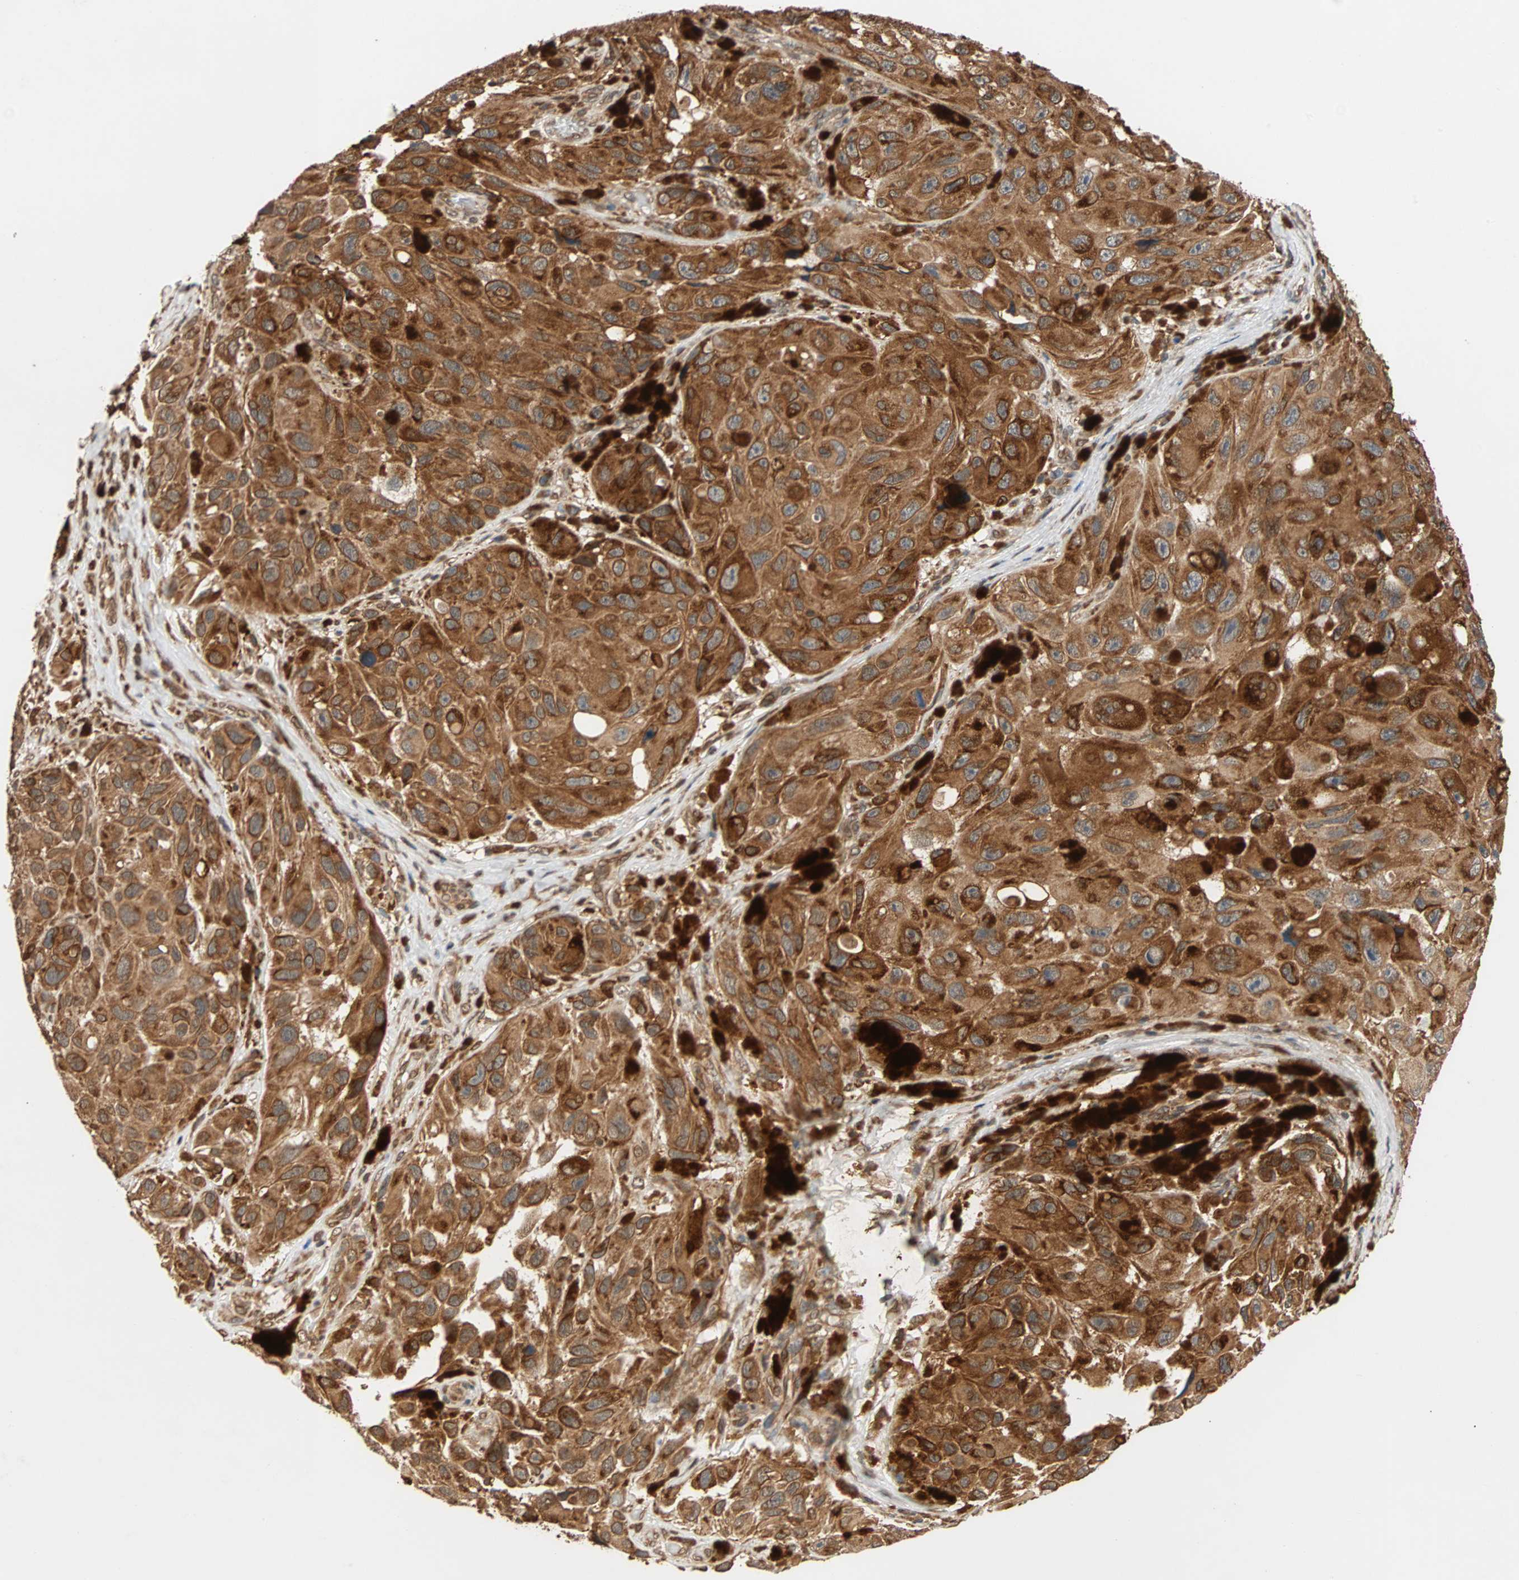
{"staining": {"intensity": "strong", "quantity": ">75%", "location": "cytoplasmic/membranous"}, "tissue": "melanoma", "cell_type": "Tumor cells", "image_type": "cancer", "snomed": [{"axis": "morphology", "description": "Malignant melanoma, NOS"}, {"axis": "topography", "description": "Skin"}], "caption": "A histopathology image showing strong cytoplasmic/membranous positivity in about >75% of tumor cells in melanoma, as visualized by brown immunohistochemical staining.", "gene": "AUP1", "patient": {"sex": "female", "age": 73}}